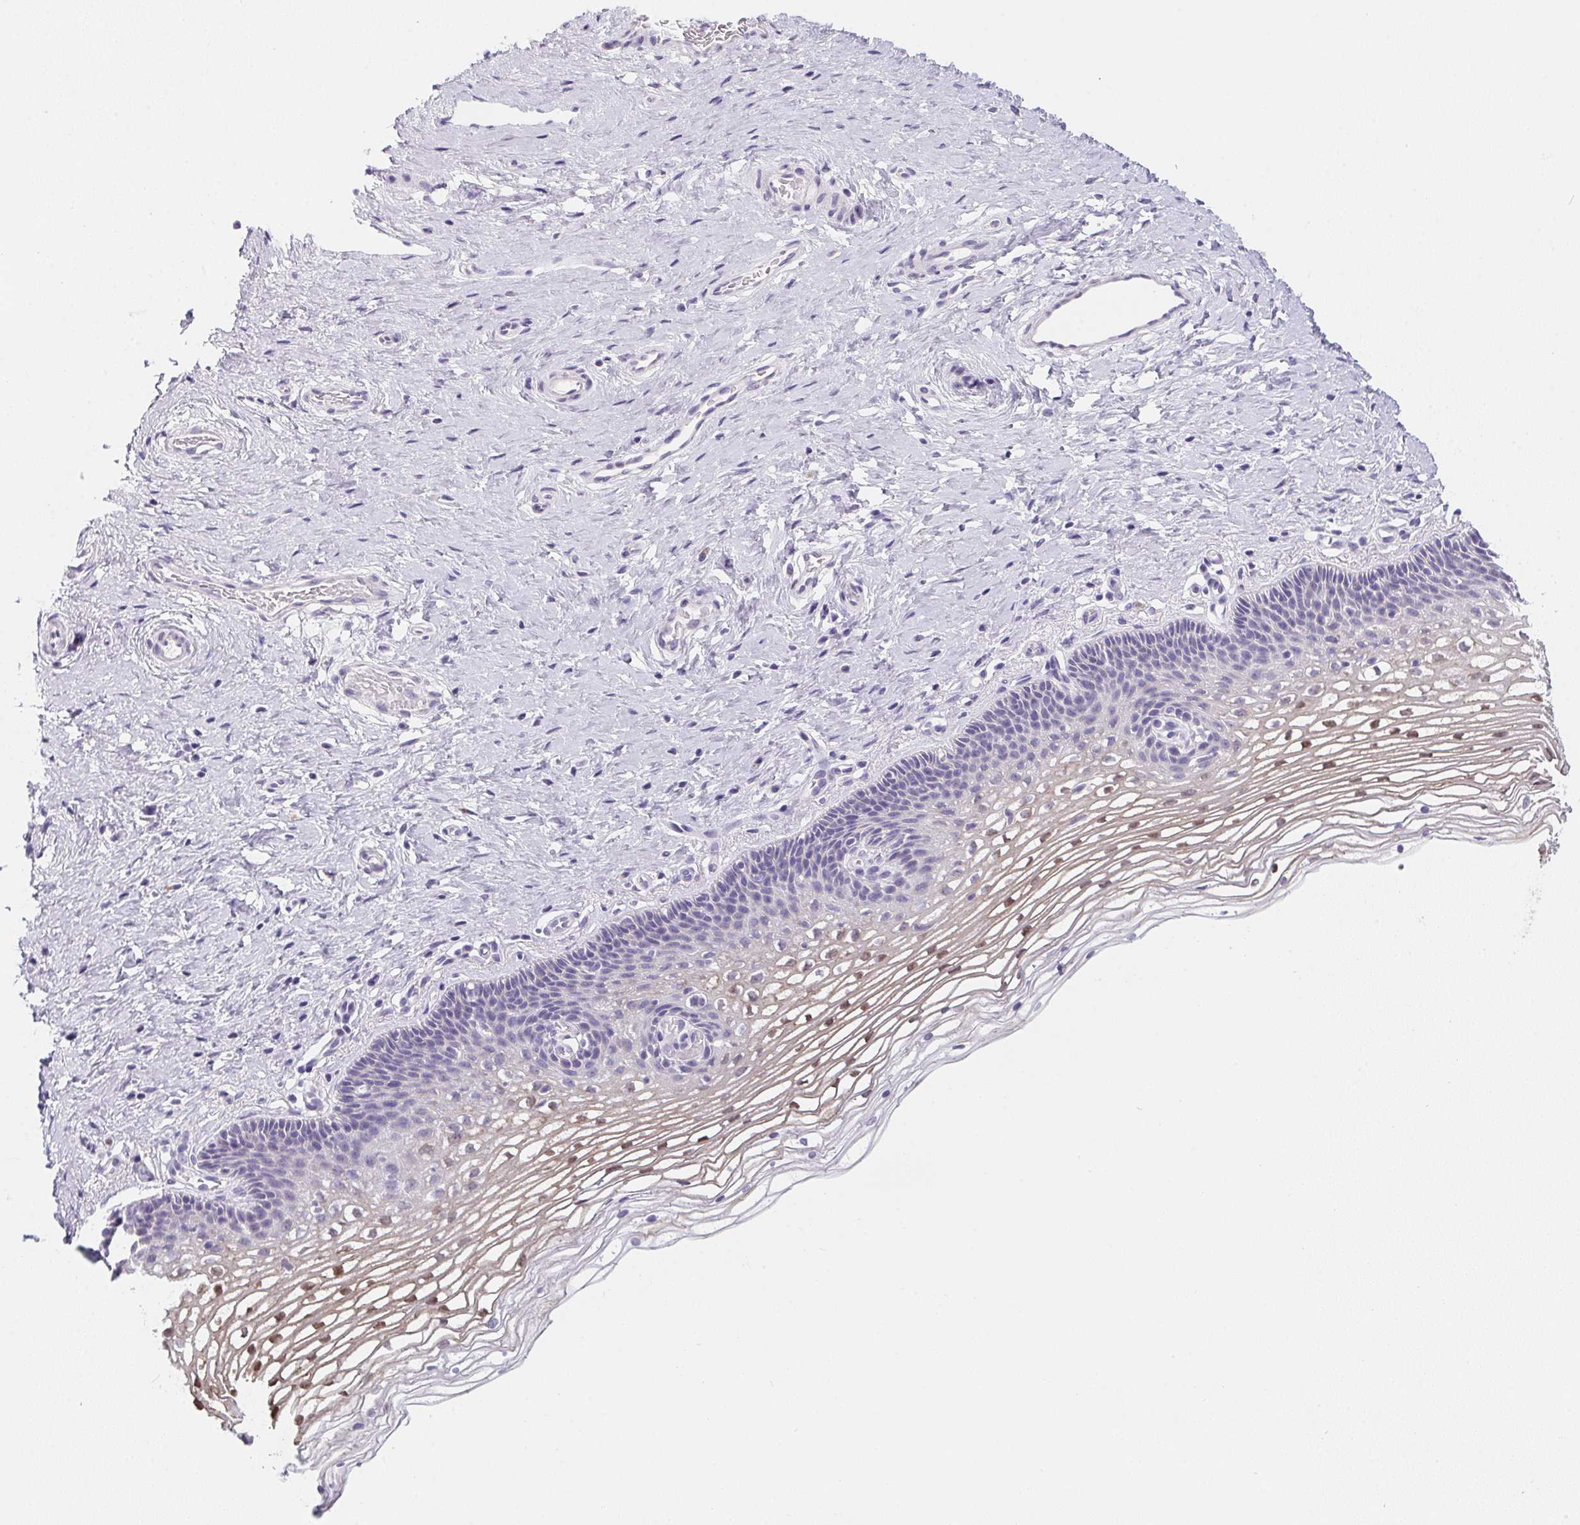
{"staining": {"intensity": "negative", "quantity": "none", "location": "none"}, "tissue": "cervix", "cell_type": "Glandular cells", "image_type": "normal", "snomed": [{"axis": "morphology", "description": "Normal tissue, NOS"}, {"axis": "topography", "description": "Cervix"}], "caption": "Cervix stained for a protein using immunohistochemistry (IHC) demonstrates no expression glandular cells.", "gene": "MAP1A", "patient": {"sex": "female", "age": 34}}